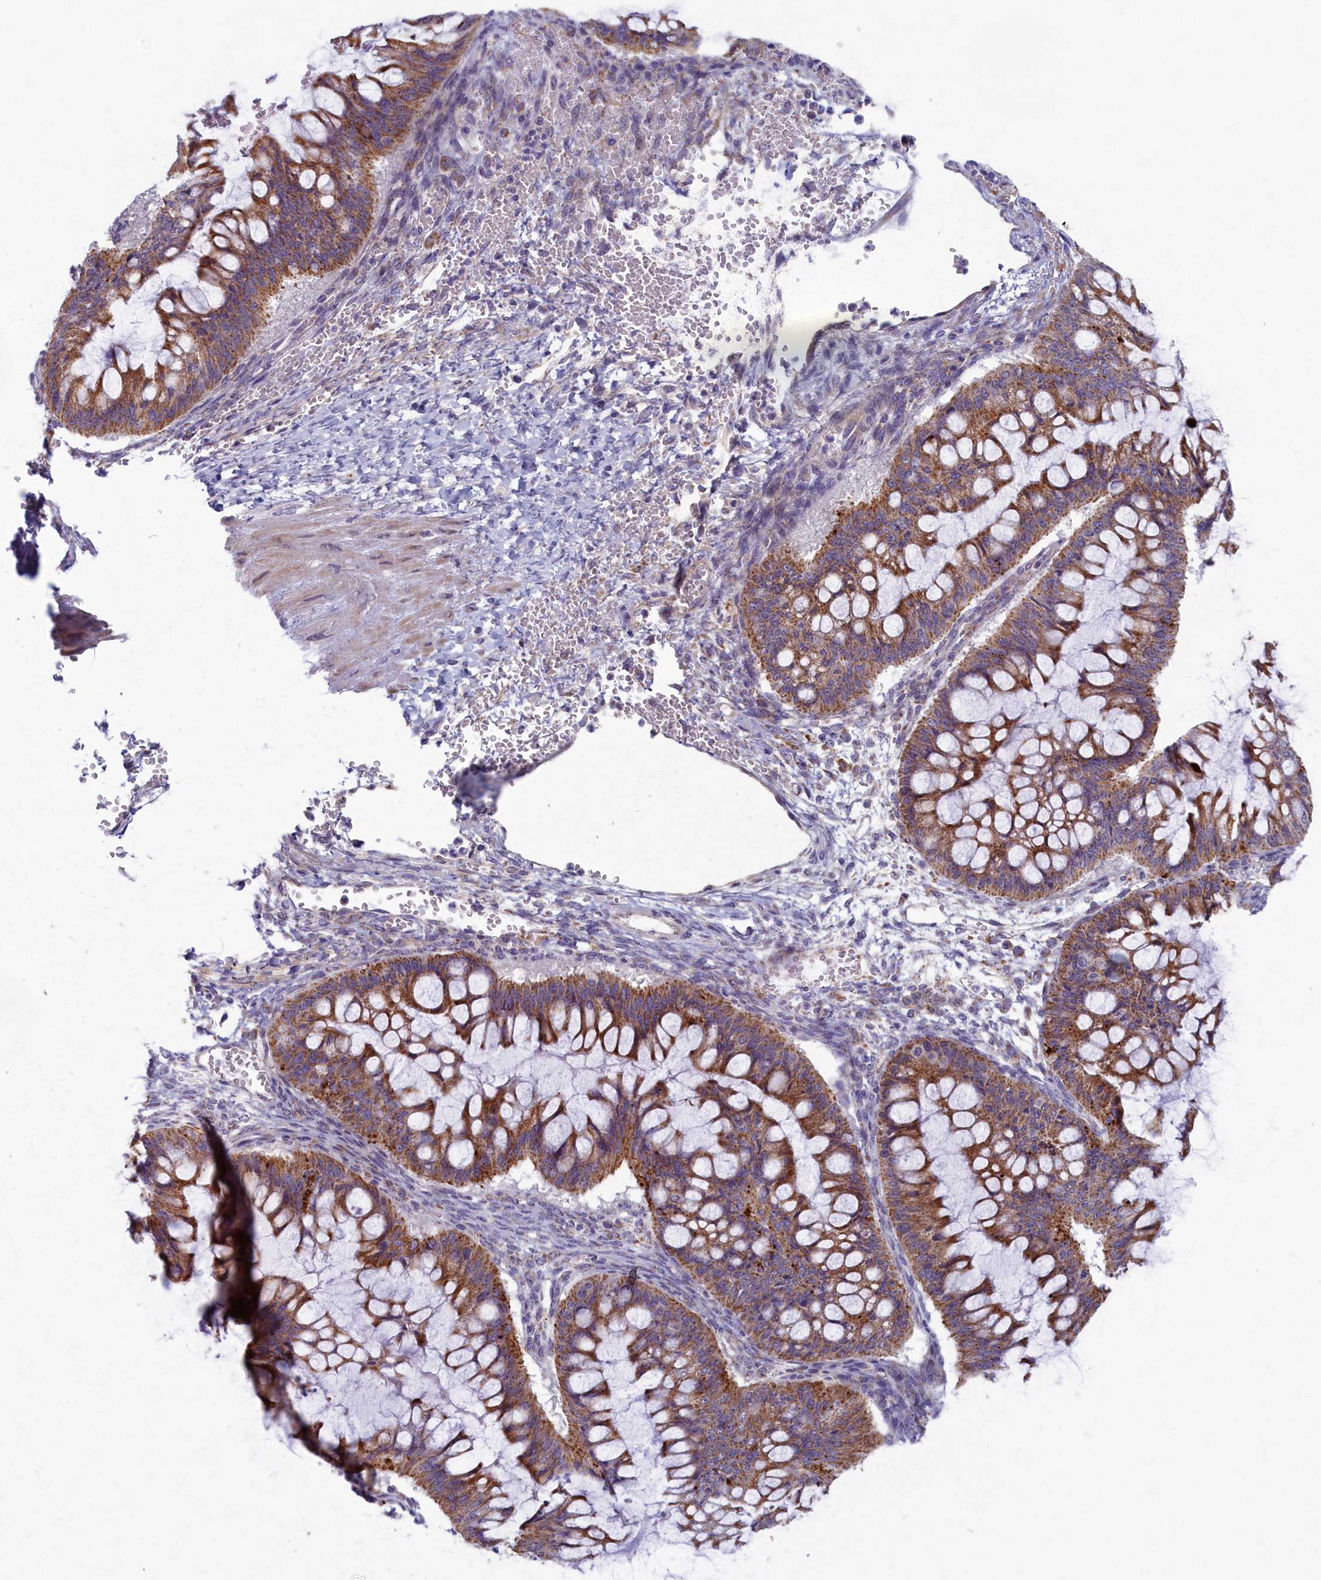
{"staining": {"intensity": "moderate", "quantity": ">75%", "location": "cytoplasmic/membranous"}, "tissue": "ovarian cancer", "cell_type": "Tumor cells", "image_type": "cancer", "snomed": [{"axis": "morphology", "description": "Cystadenocarcinoma, mucinous, NOS"}, {"axis": "topography", "description": "Ovary"}], "caption": "This histopathology image reveals ovarian cancer (mucinous cystadenocarcinoma) stained with immunohistochemistry (IHC) to label a protein in brown. The cytoplasmic/membranous of tumor cells show moderate positivity for the protein. Nuclei are counter-stained blue.", "gene": "MRPS25", "patient": {"sex": "female", "age": 73}}